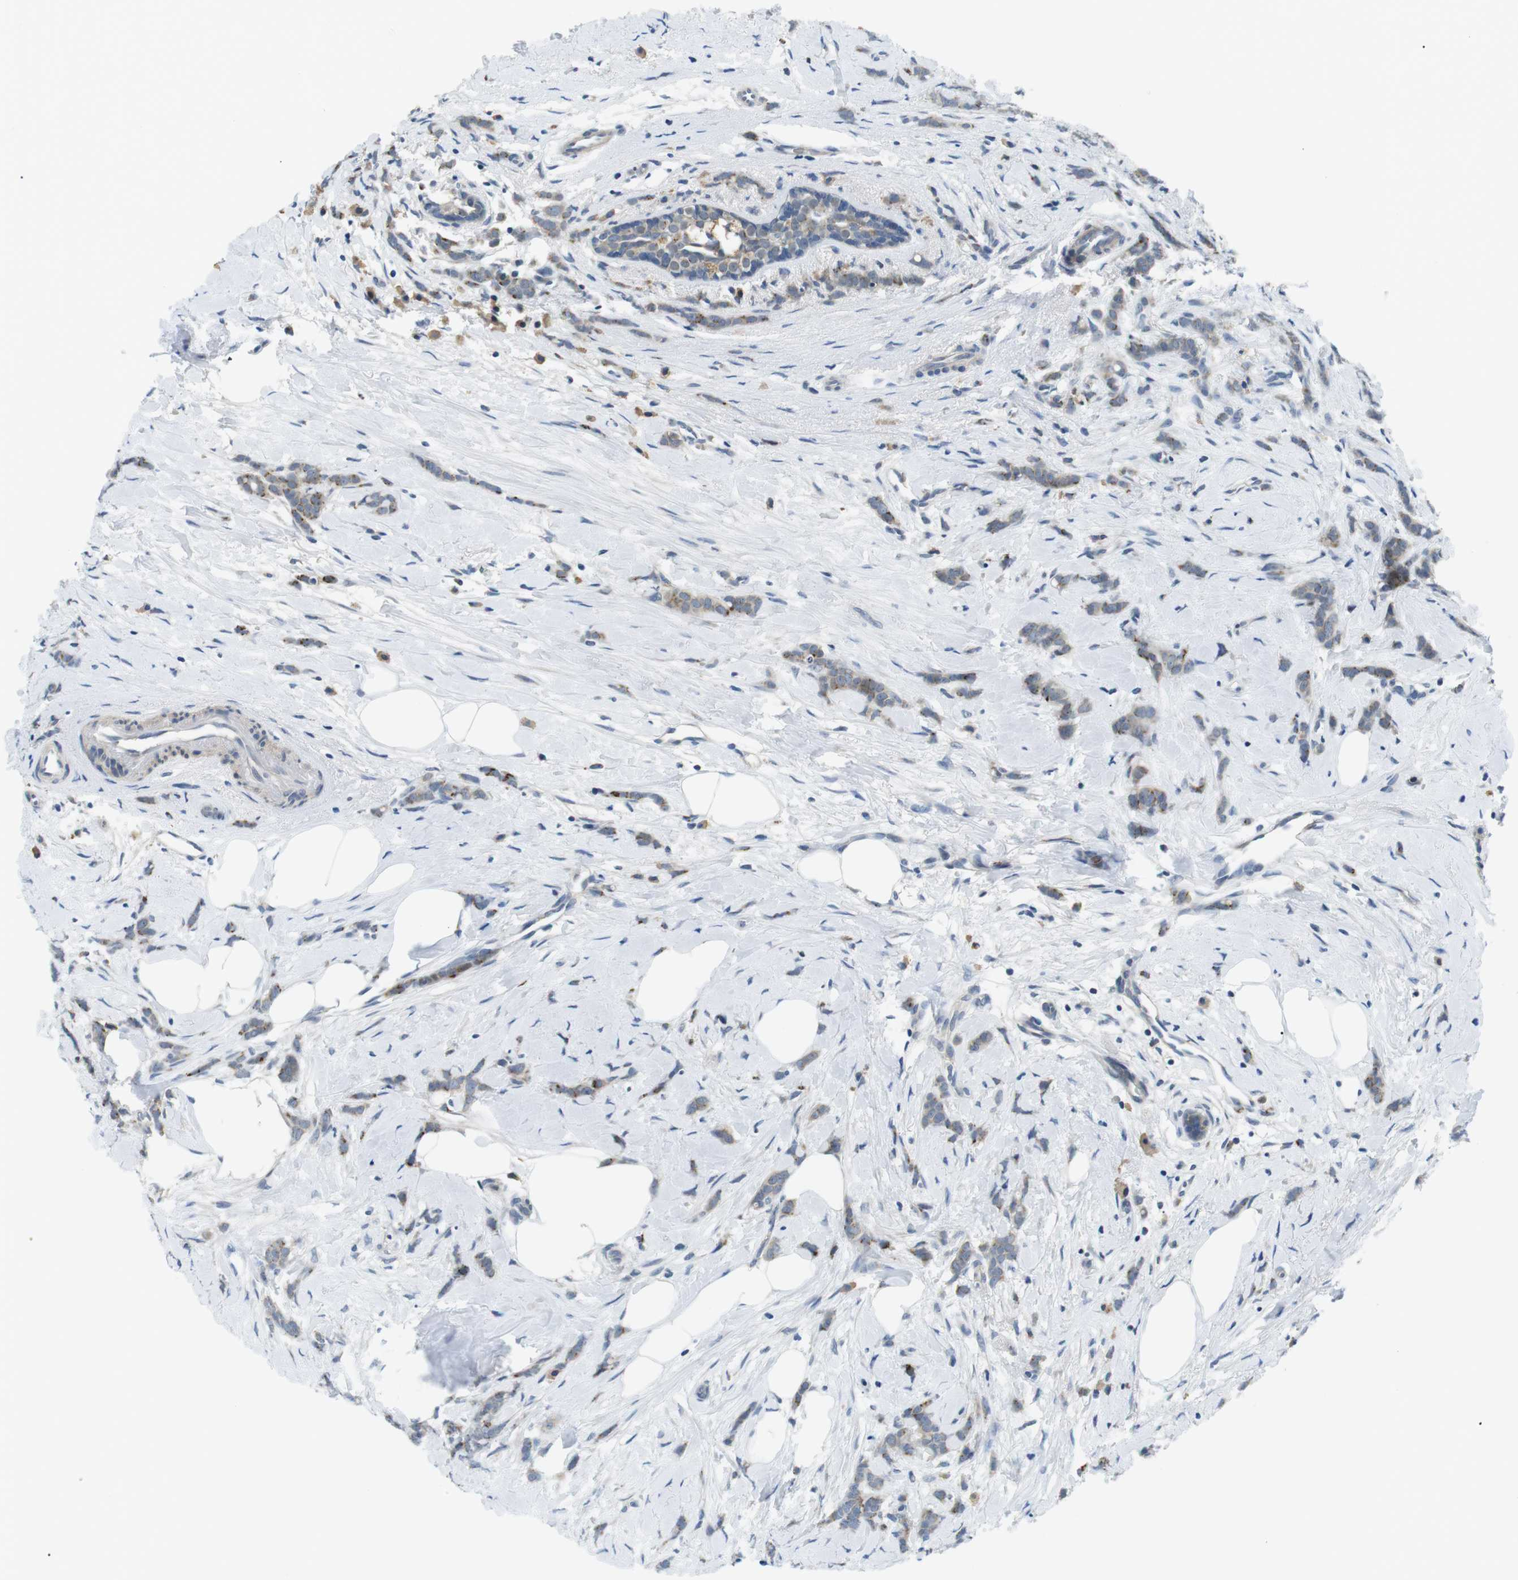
{"staining": {"intensity": "weak", "quantity": ">75%", "location": "cytoplasmic/membranous"}, "tissue": "breast cancer", "cell_type": "Tumor cells", "image_type": "cancer", "snomed": [{"axis": "morphology", "description": "Lobular carcinoma, in situ"}, {"axis": "morphology", "description": "Lobular carcinoma"}, {"axis": "topography", "description": "Breast"}], "caption": "About >75% of tumor cells in lobular carcinoma in situ (breast) show weak cytoplasmic/membranous protein staining as visualized by brown immunohistochemical staining.", "gene": "WSCD1", "patient": {"sex": "female", "age": 41}}